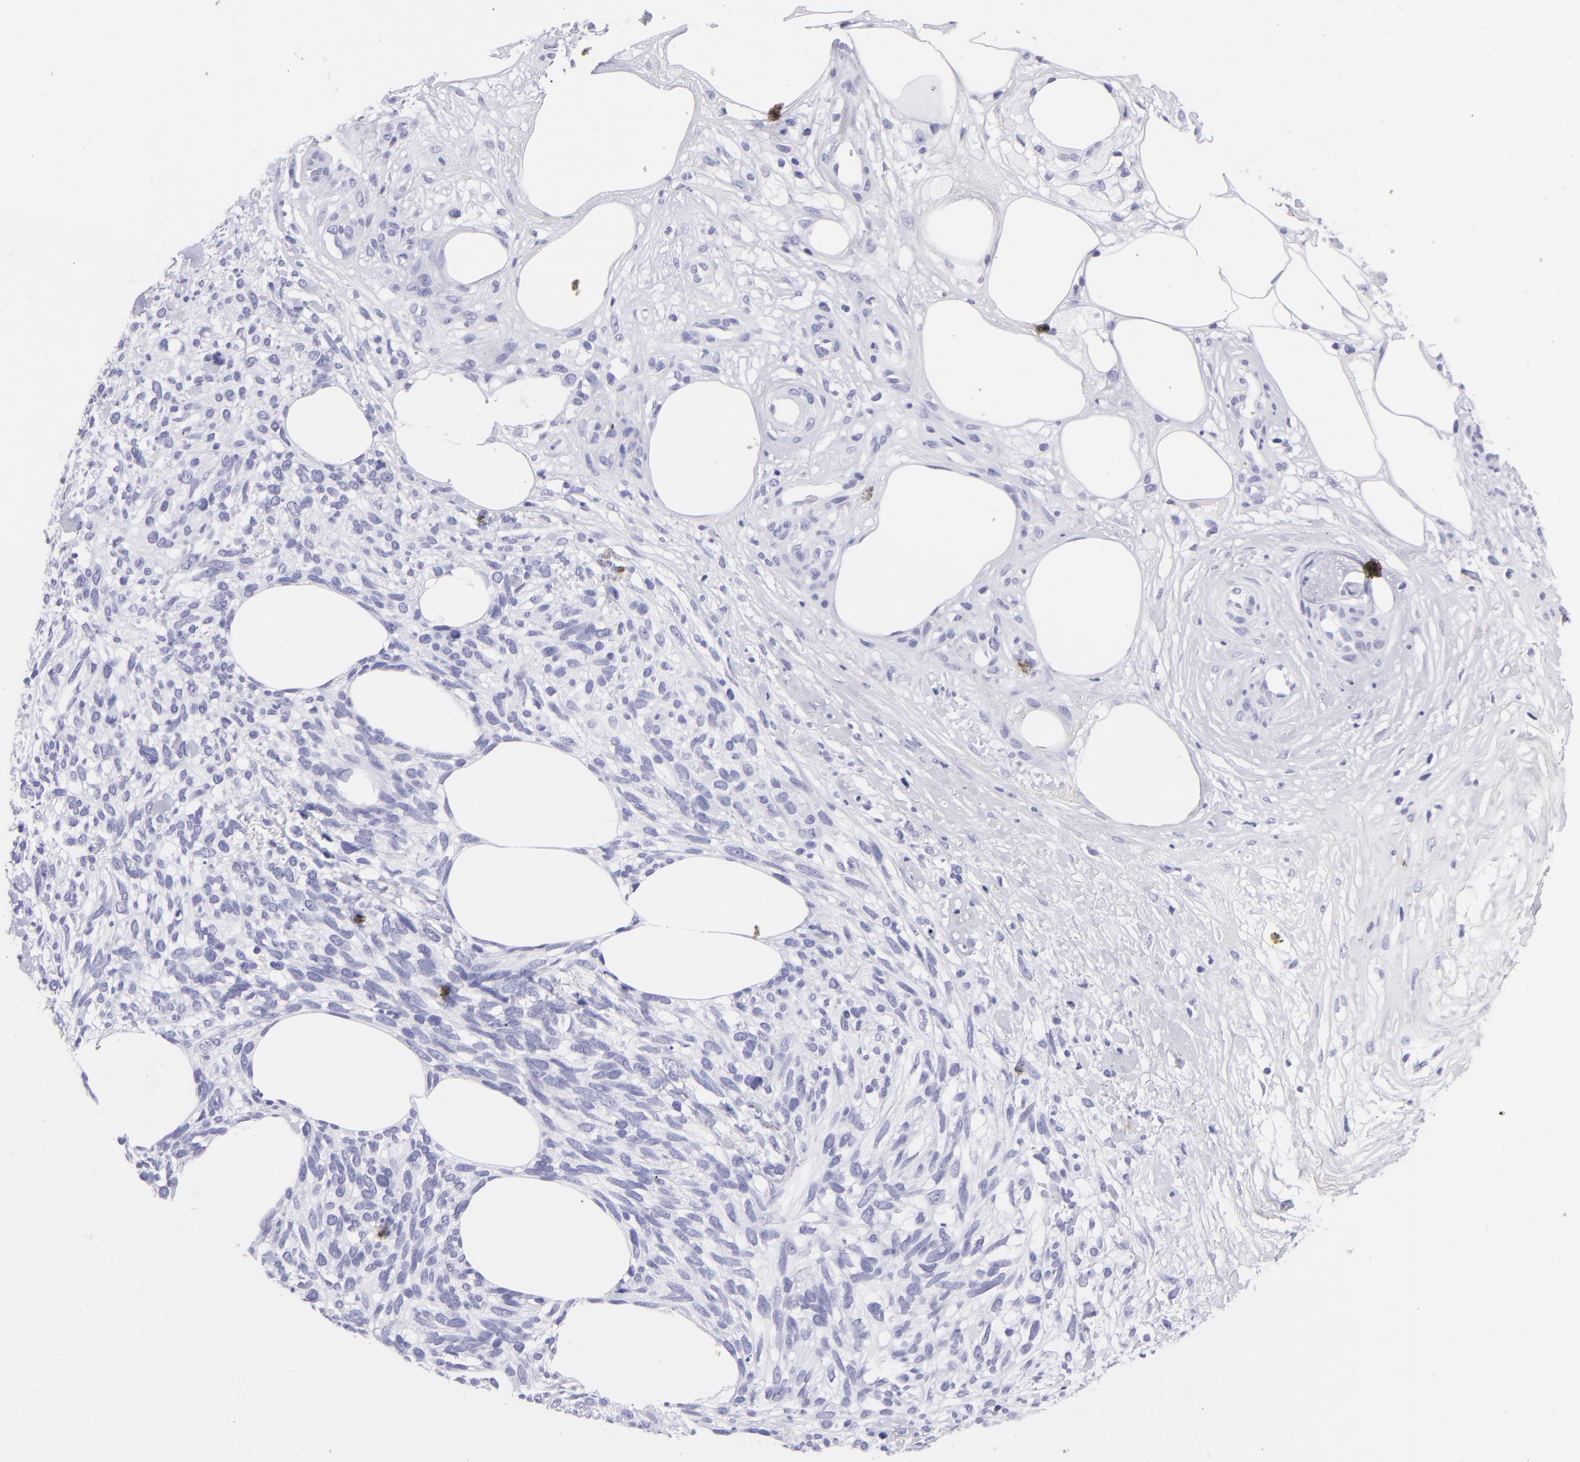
{"staining": {"intensity": "negative", "quantity": "none", "location": "none"}, "tissue": "melanoma", "cell_type": "Tumor cells", "image_type": "cancer", "snomed": [{"axis": "morphology", "description": "Malignant melanoma, NOS"}, {"axis": "topography", "description": "Skin"}], "caption": "Immunohistochemistry (IHC) image of melanoma stained for a protein (brown), which shows no expression in tumor cells. (Brightfield microscopy of DAB (3,3'-diaminobenzidine) IHC at high magnification).", "gene": "PIP", "patient": {"sex": "female", "age": 85}}